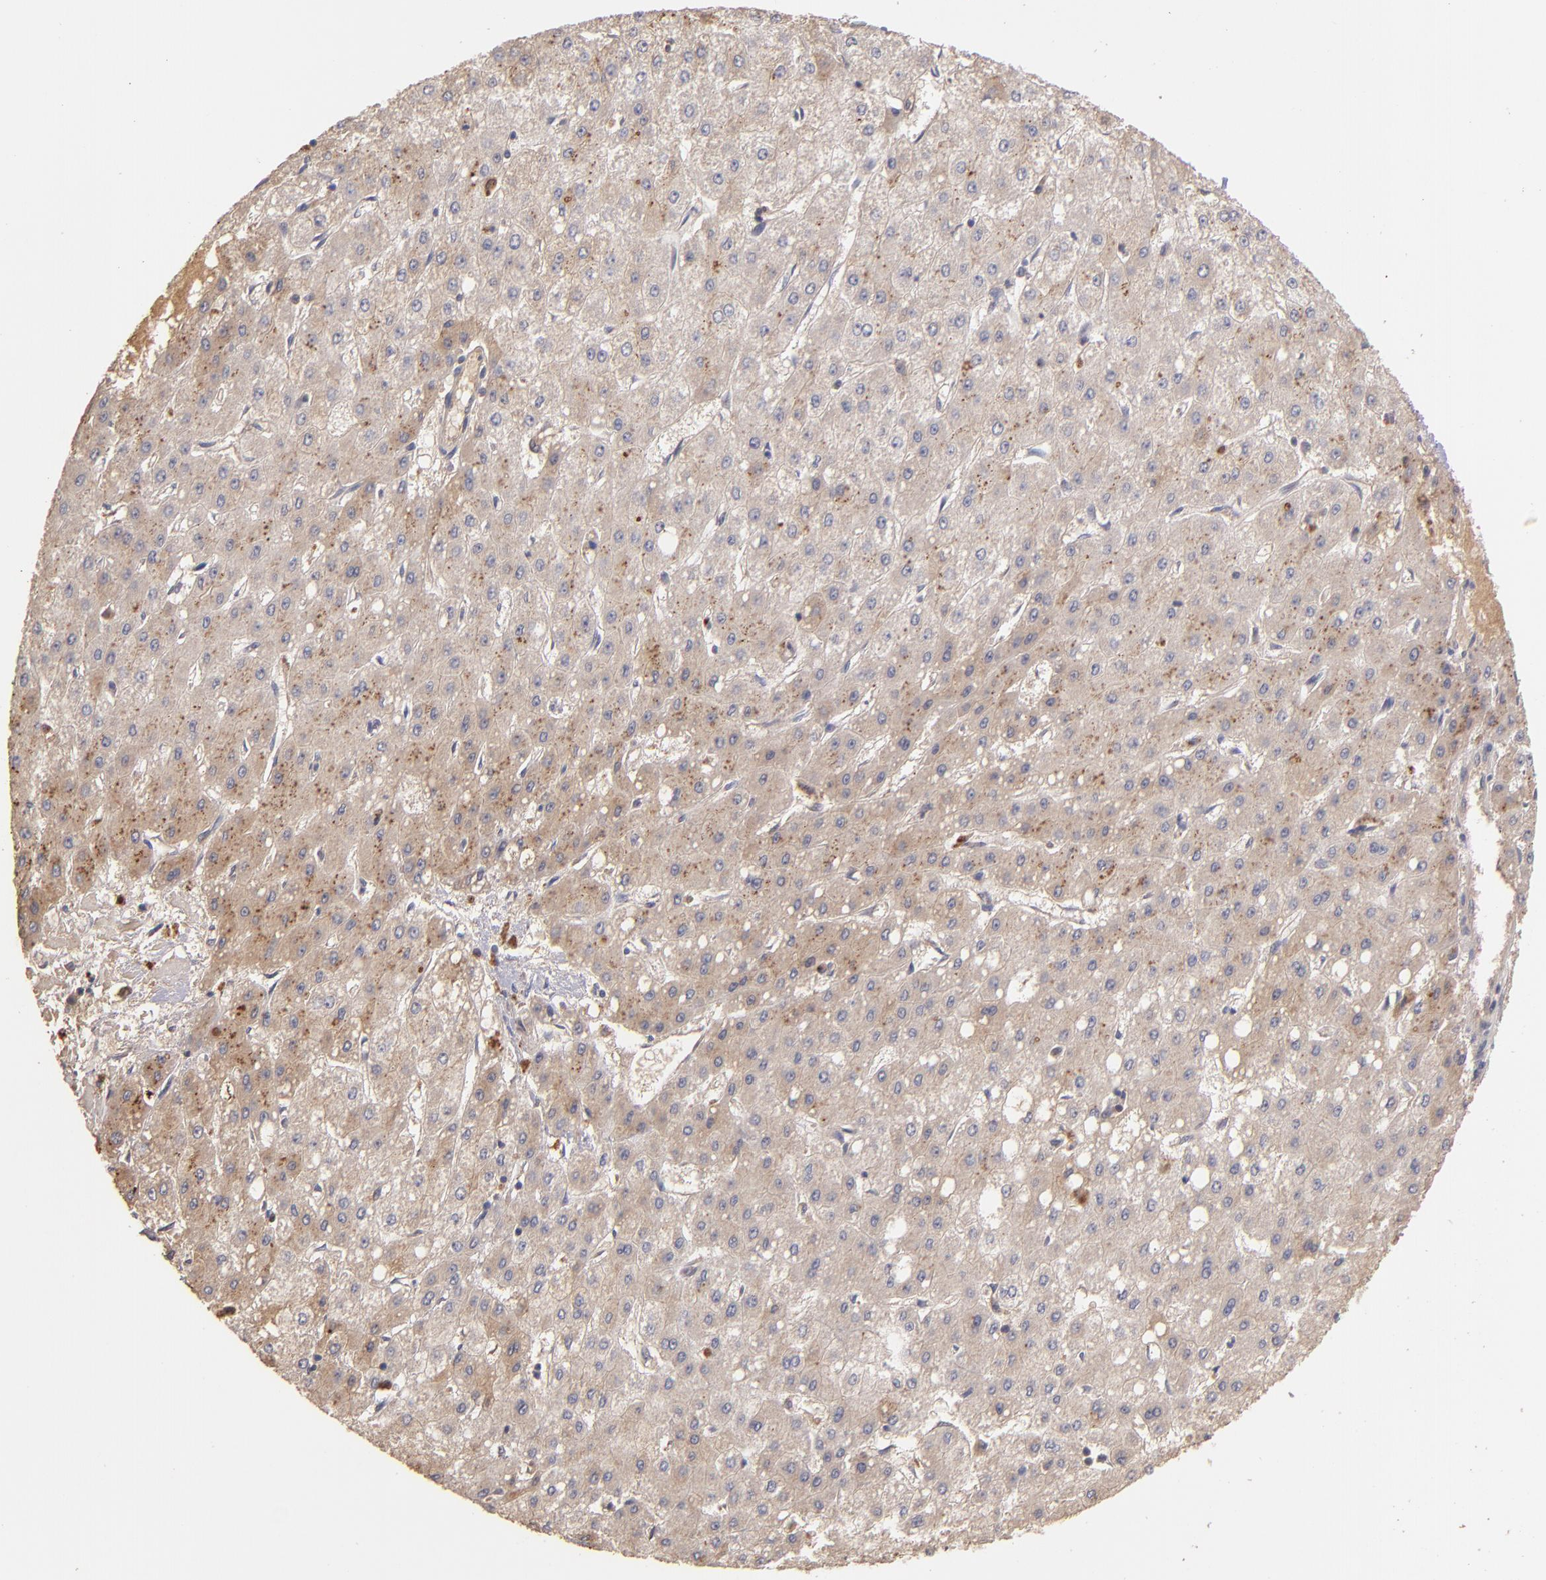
{"staining": {"intensity": "moderate", "quantity": ">75%", "location": "cytoplasmic/membranous"}, "tissue": "liver cancer", "cell_type": "Tumor cells", "image_type": "cancer", "snomed": [{"axis": "morphology", "description": "Carcinoma, Hepatocellular, NOS"}, {"axis": "topography", "description": "Liver"}], "caption": "Protein analysis of hepatocellular carcinoma (liver) tissue exhibits moderate cytoplasmic/membranous positivity in approximately >75% of tumor cells.", "gene": "UPF3B", "patient": {"sex": "female", "age": 52}}